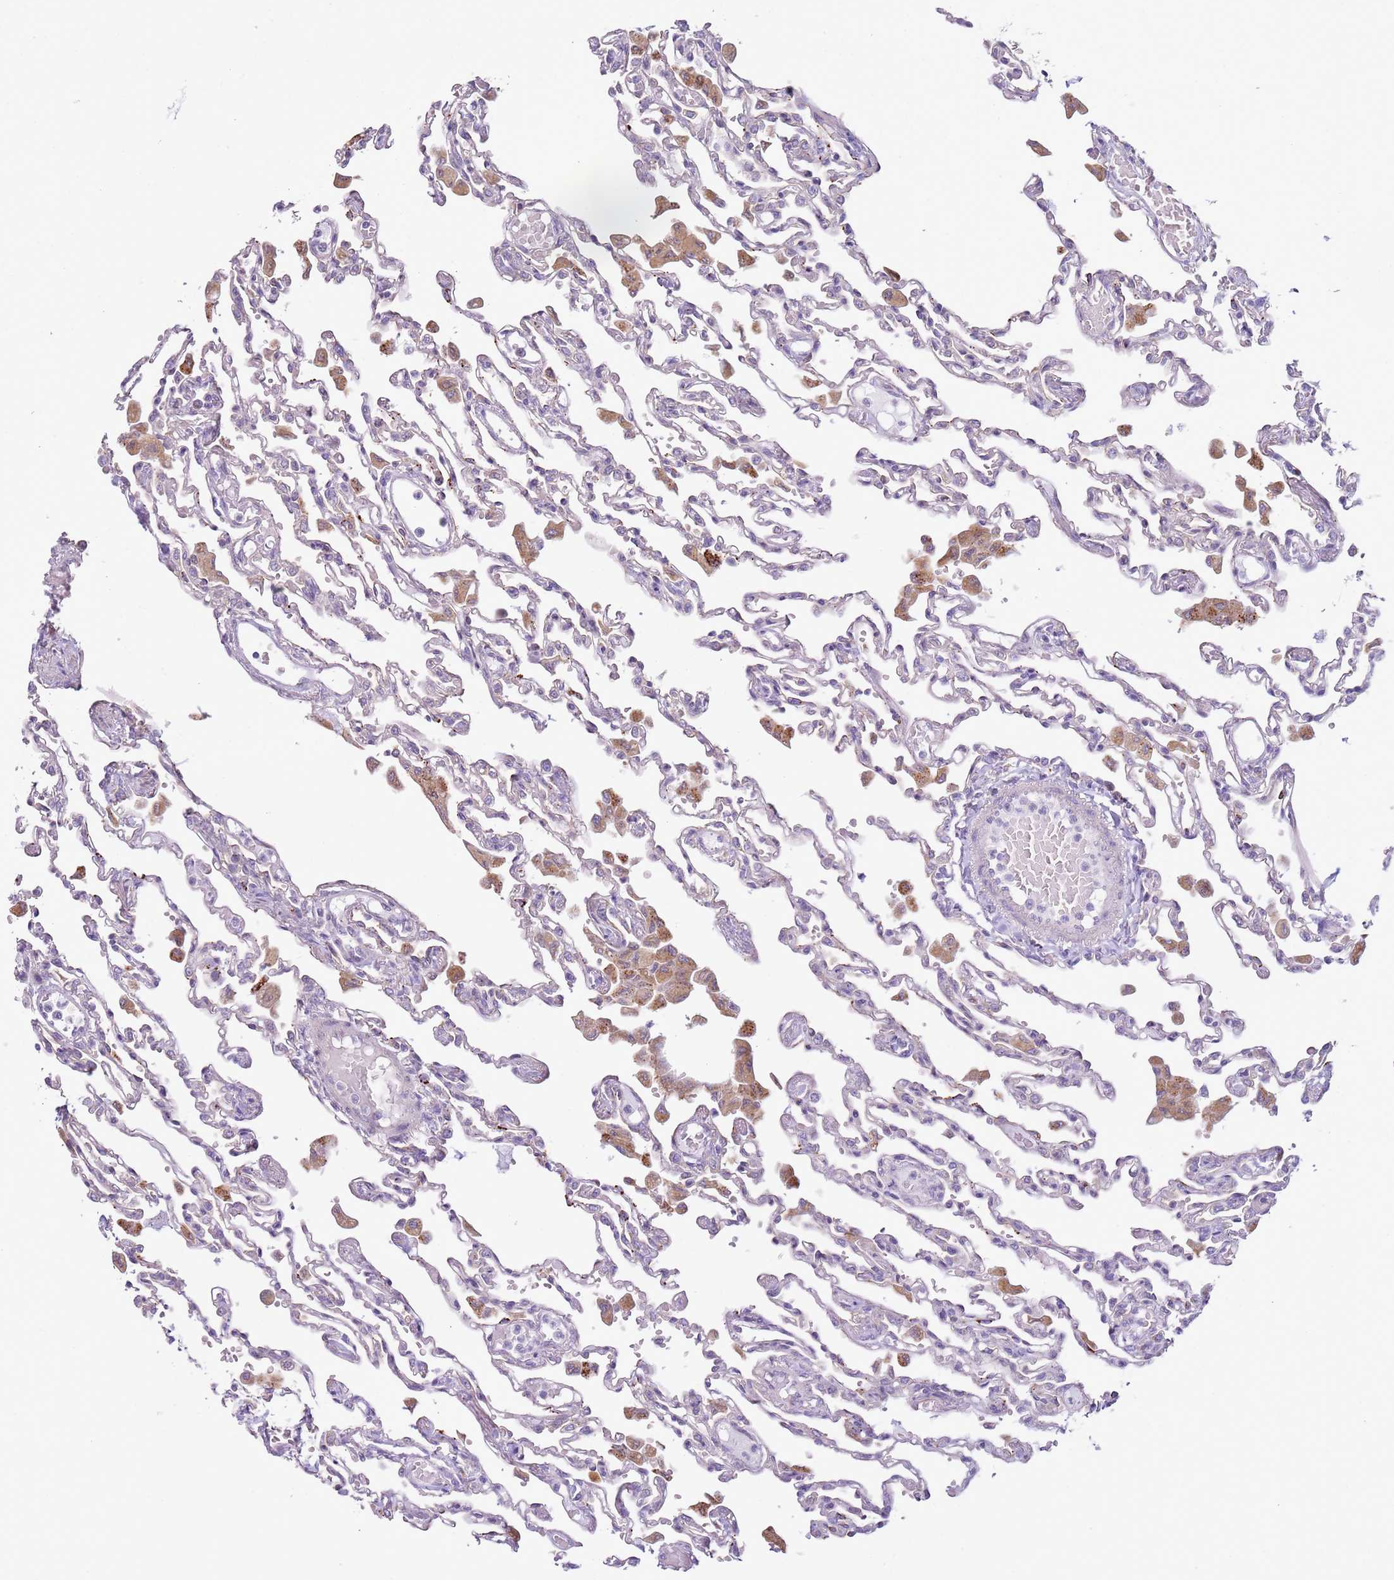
{"staining": {"intensity": "negative", "quantity": "none", "location": "none"}, "tissue": "lung", "cell_type": "Alveolar cells", "image_type": "normal", "snomed": [{"axis": "morphology", "description": "Normal tissue, NOS"}, {"axis": "topography", "description": "Bronchus"}, {"axis": "topography", "description": "Lung"}], "caption": "IHC photomicrograph of normal lung: lung stained with DAB (3,3'-diaminobenzidine) demonstrates no significant protein positivity in alveolar cells.", "gene": "OAF", "patient": {"sex": "female", "age": 49}}